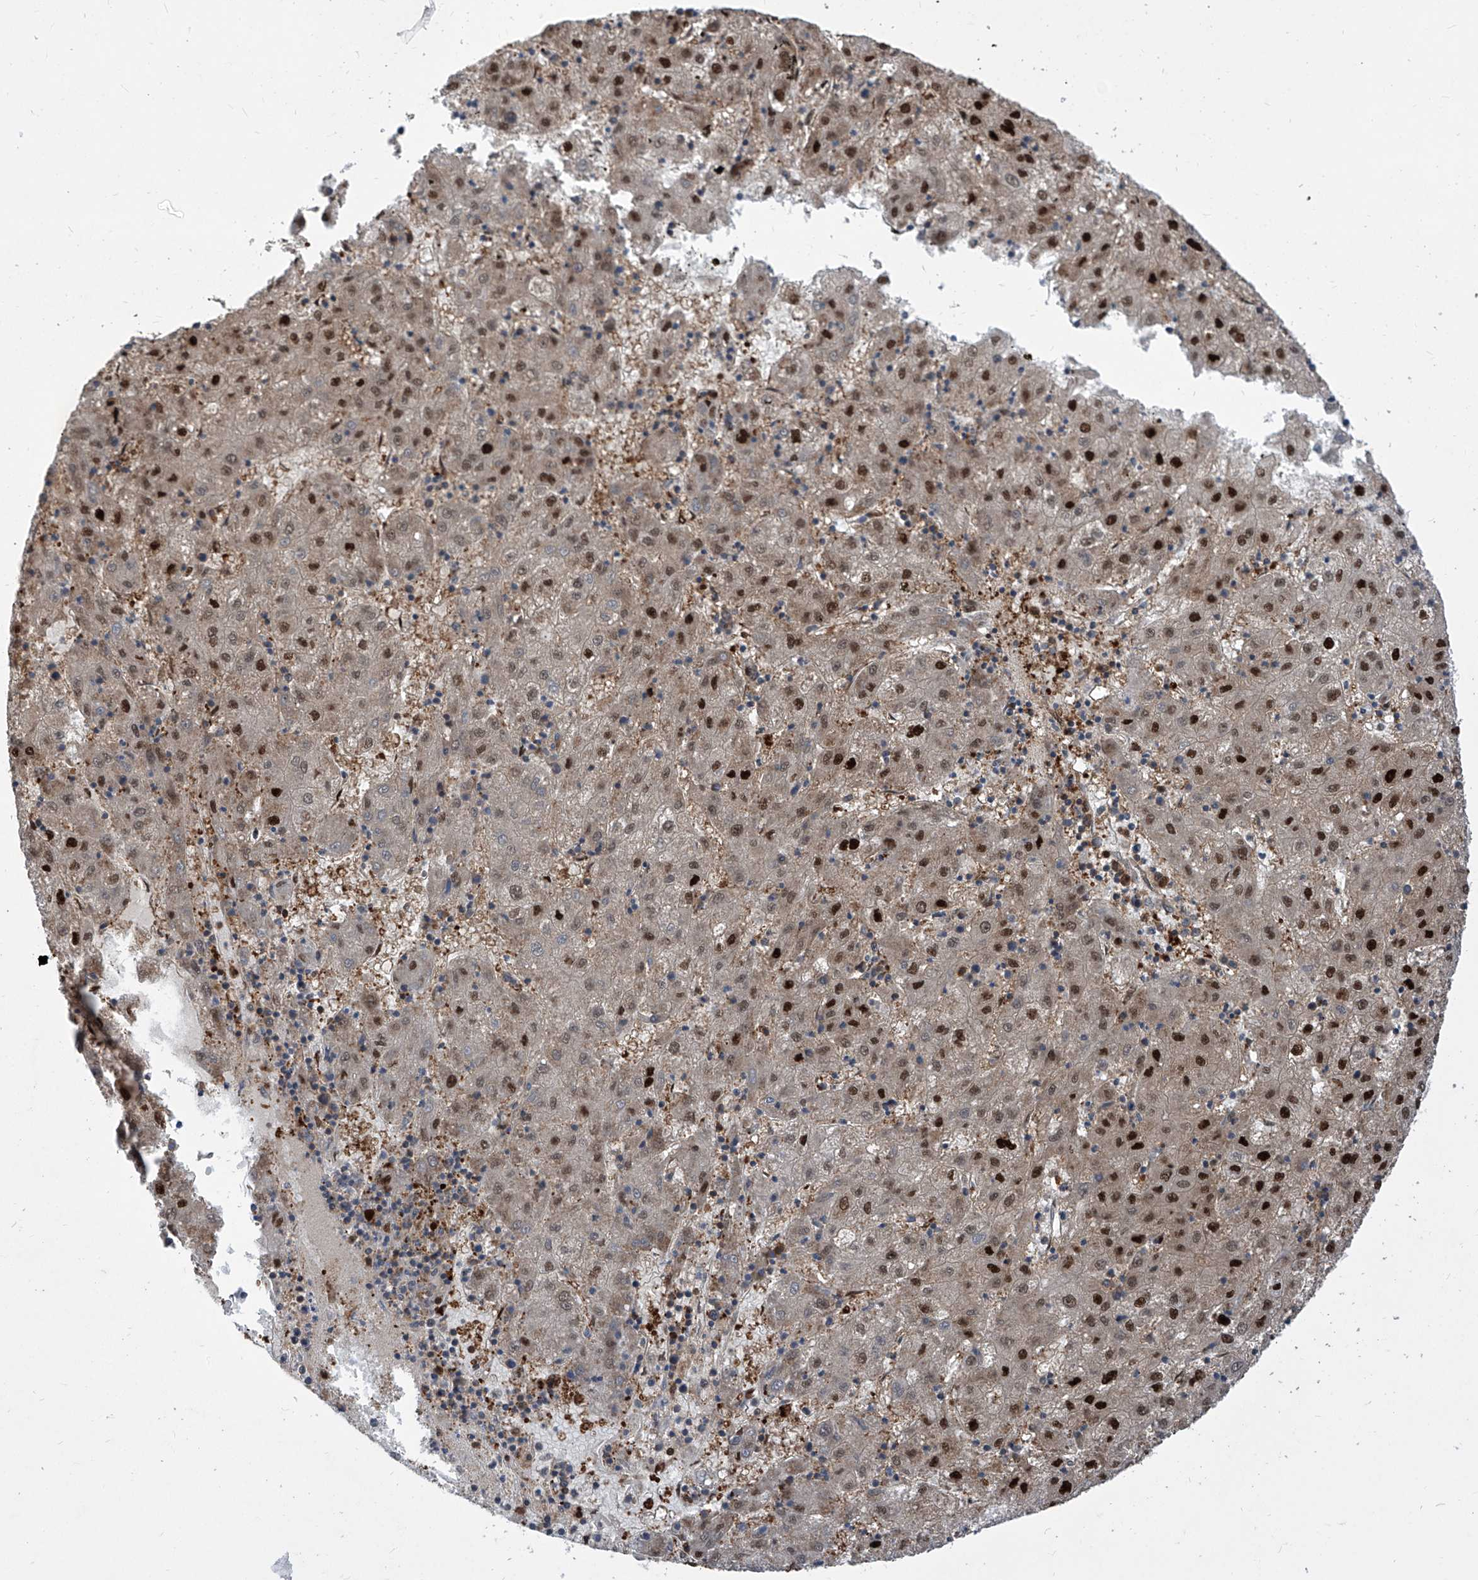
{"staining": {"intensity": "strong", "quantity": ">75%", "location": "nuclear"}, "tissue": "liver cancer", "cell_type": "Tumor cells", "image_type": "cancer", "snomed": [{"axis": "morphology", "description": "Carcinoma, Hepatocellular, NOS"}, {"axis": "topography", "description": "Liver"}], "caption": "Approximately >75% of tumor cells in human liver hepatocellular carcinoma demonstrate strong nuclear protein expression as visualized by brown immunohistochemical staining.", "gene": "PSMB1", "patient": {"sex": "male", "age": 72}}